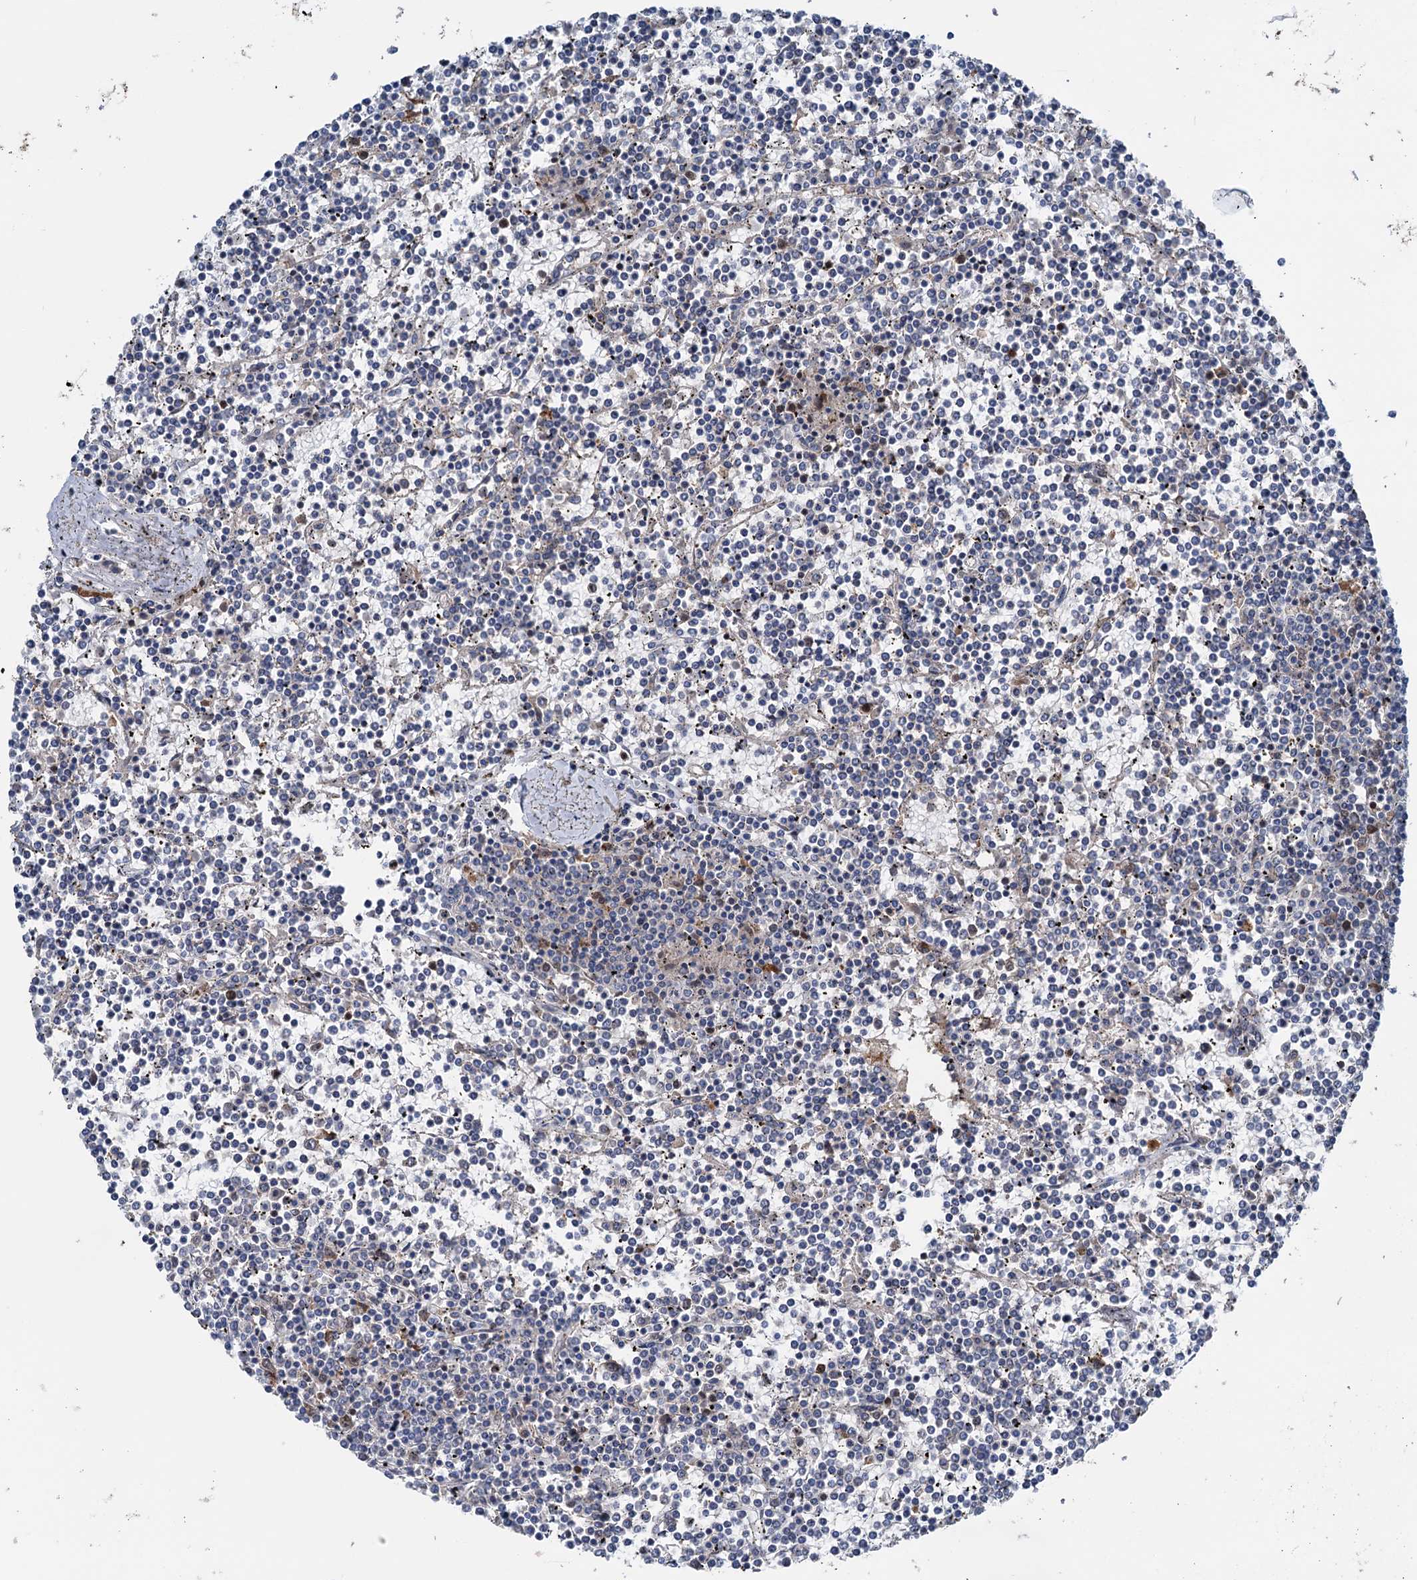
{"staining": {"intensity": "negative", "quantity": "none", "location": "none"}, "tissue": "lymphoma", "cell_type": "Tumor cells", "image_type": "cancer", "snomed": [{"axis": "morphology", "description": "Malignant lymphoma, non-Hodgkin's type, Low grade"}, {"axis": "topography", "description": "Spleen"}], "caption": "Low-grade malignant lymphoma, non-Hodgkin's type stained for a protein using IHC exhibits no staining tumor cells.", "gene": "NCAPD2", "patient": {"sex": "female", "age": 19}}